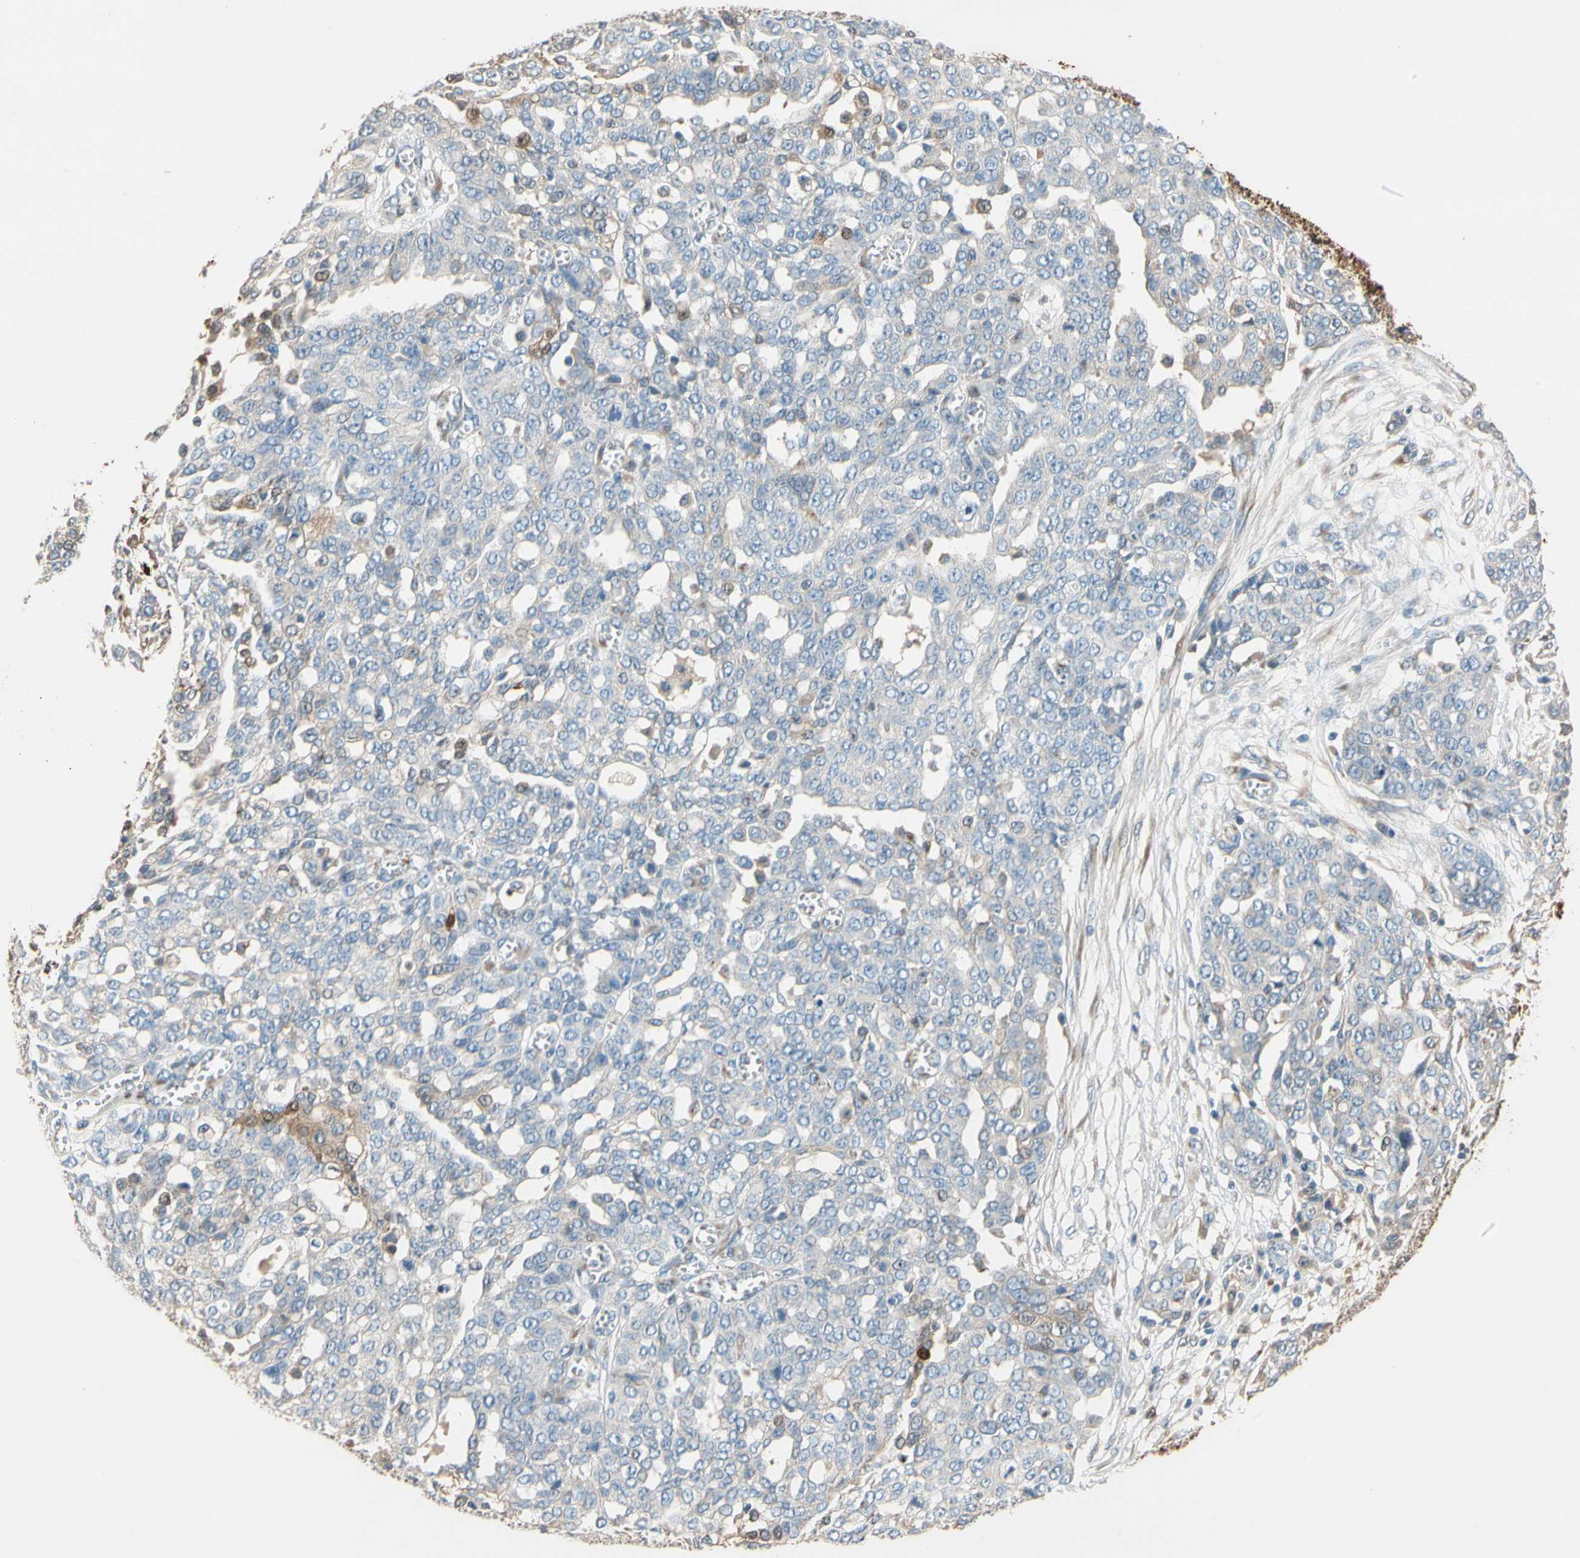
{"staining": {"intensity": "negative", "quantity": "none", "location": "none"}, "tissue": "ovarian cancer", "cell_type": "Tumor cells", "image_type": "cancer", "snomed": [{"axis": "morphology", "description": "Cystadenocarcinoma, serous, NOS"}, {"axis": "topography", "description": "Soft tissue"}, {"axis": "topography", "description": "Ovary"}], "caption": "Immunohistochemistry (IHC) histopathology image of neoplastic tissue: human serous cystadenocarcinoma (ovarian) stained with DAB exhibits no significant protein expression in tumor cells.", "gene": "GPSM2", "patient": {"sex": "female", "age": 57}}